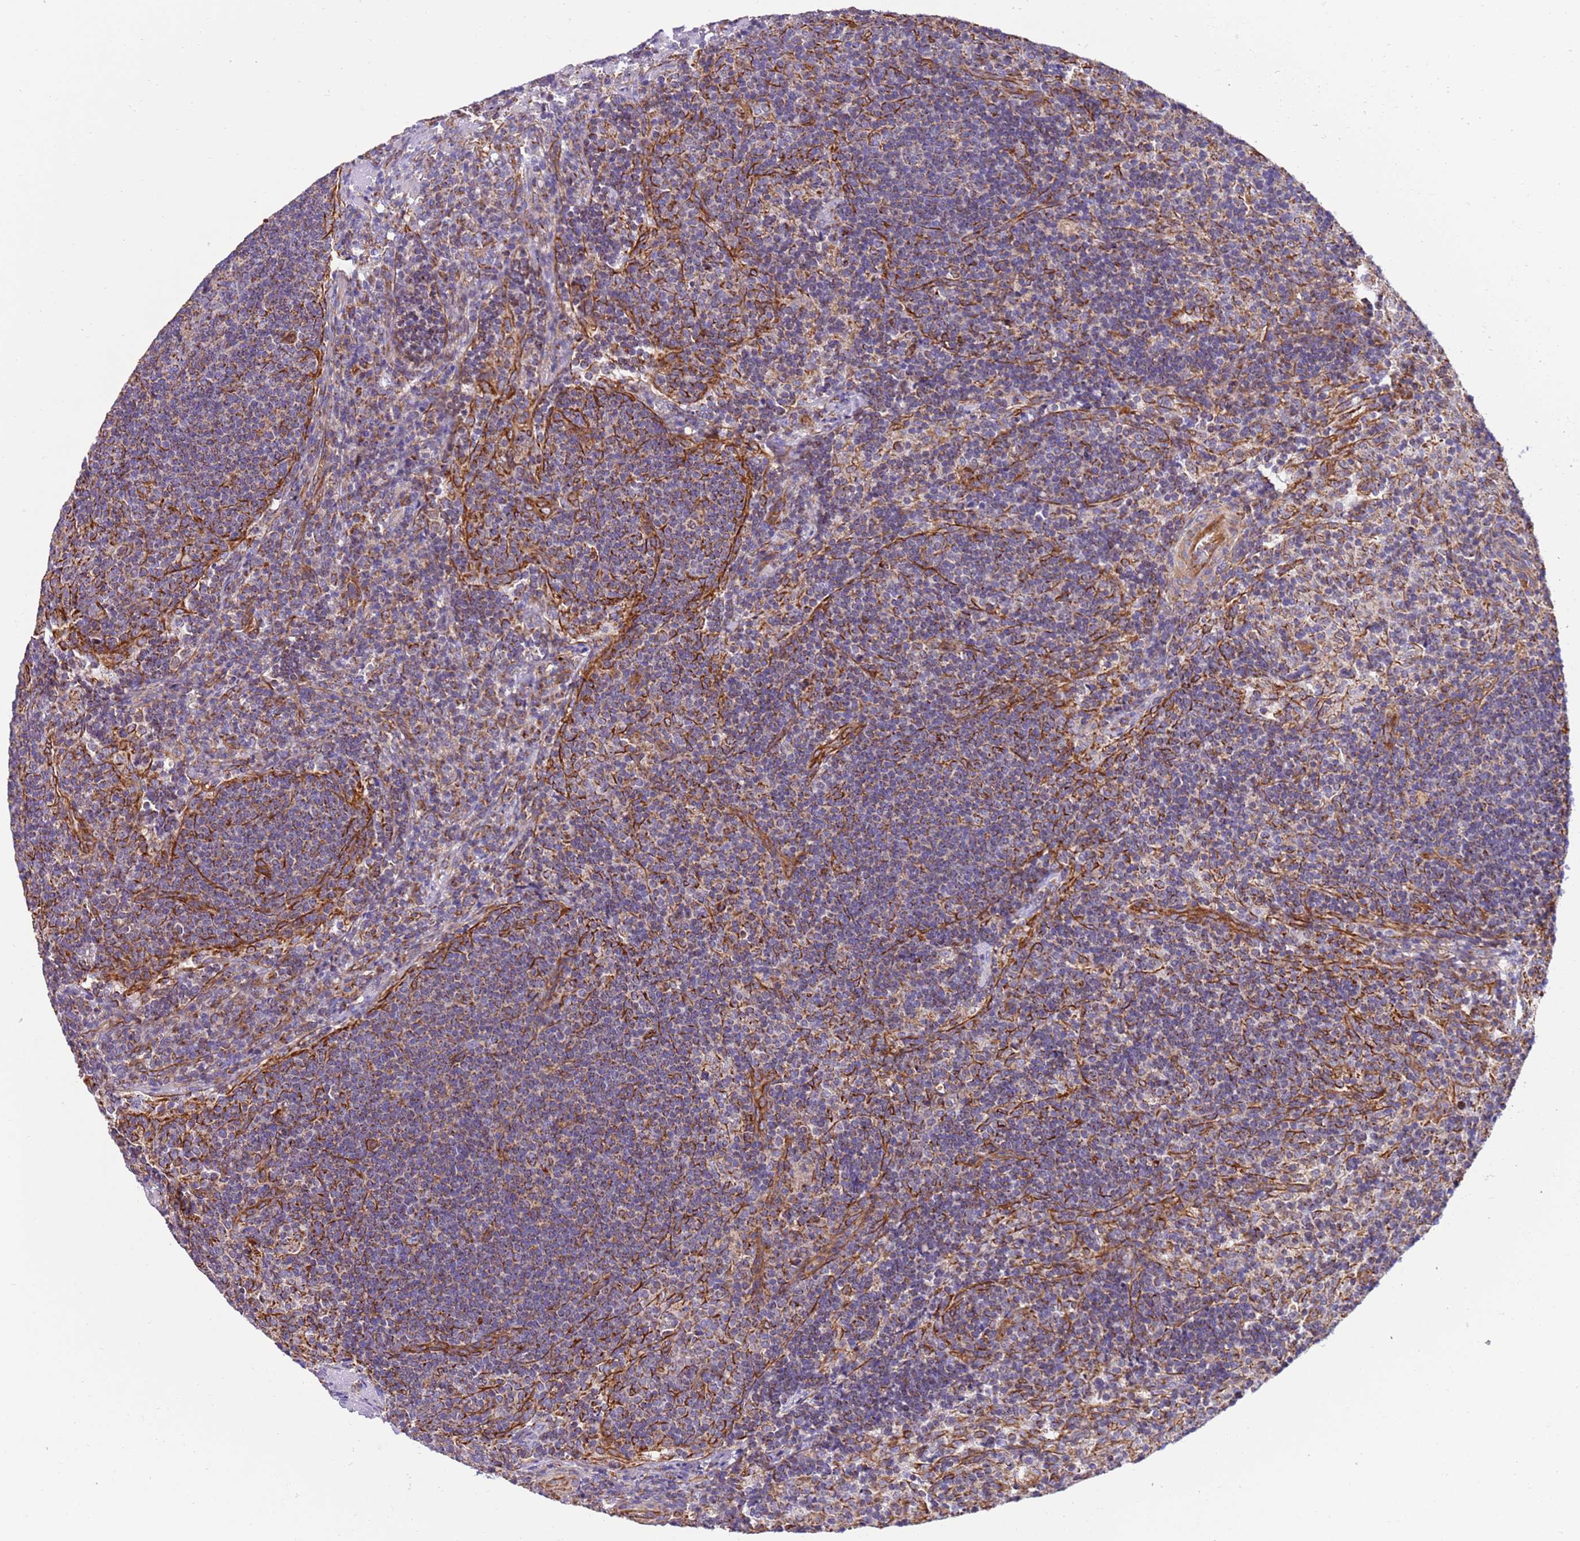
{"staining": {"intensity": "moderate", "quantity": "25%-75%", "location": "cytoplasmic/membranous"}, "tissue": "lymph node", "cell_type": "Germinal center cells", "image_type": "normal", "snomed": [{"axis": "morphology", "description": "Normal tissue, NOS"}, {"axis": "topography", "description": "Lymph node"}], "caption": "Lymph node stained with DAB (3,3'-diaminobenzidine) immunohistochemistry (IHC) demonstrates medium levels of moderate cytoplasmic/membranous staining in about 25%-75% of germinal center cells. The staining was performed using DAB (3,3'-diaminobenzidine), with brown indicating positive protein expression. Nuclei are stained blue with hematoxylin.", "gene": "MRPL20", "patient": {"sex": "female", "age": 30}}